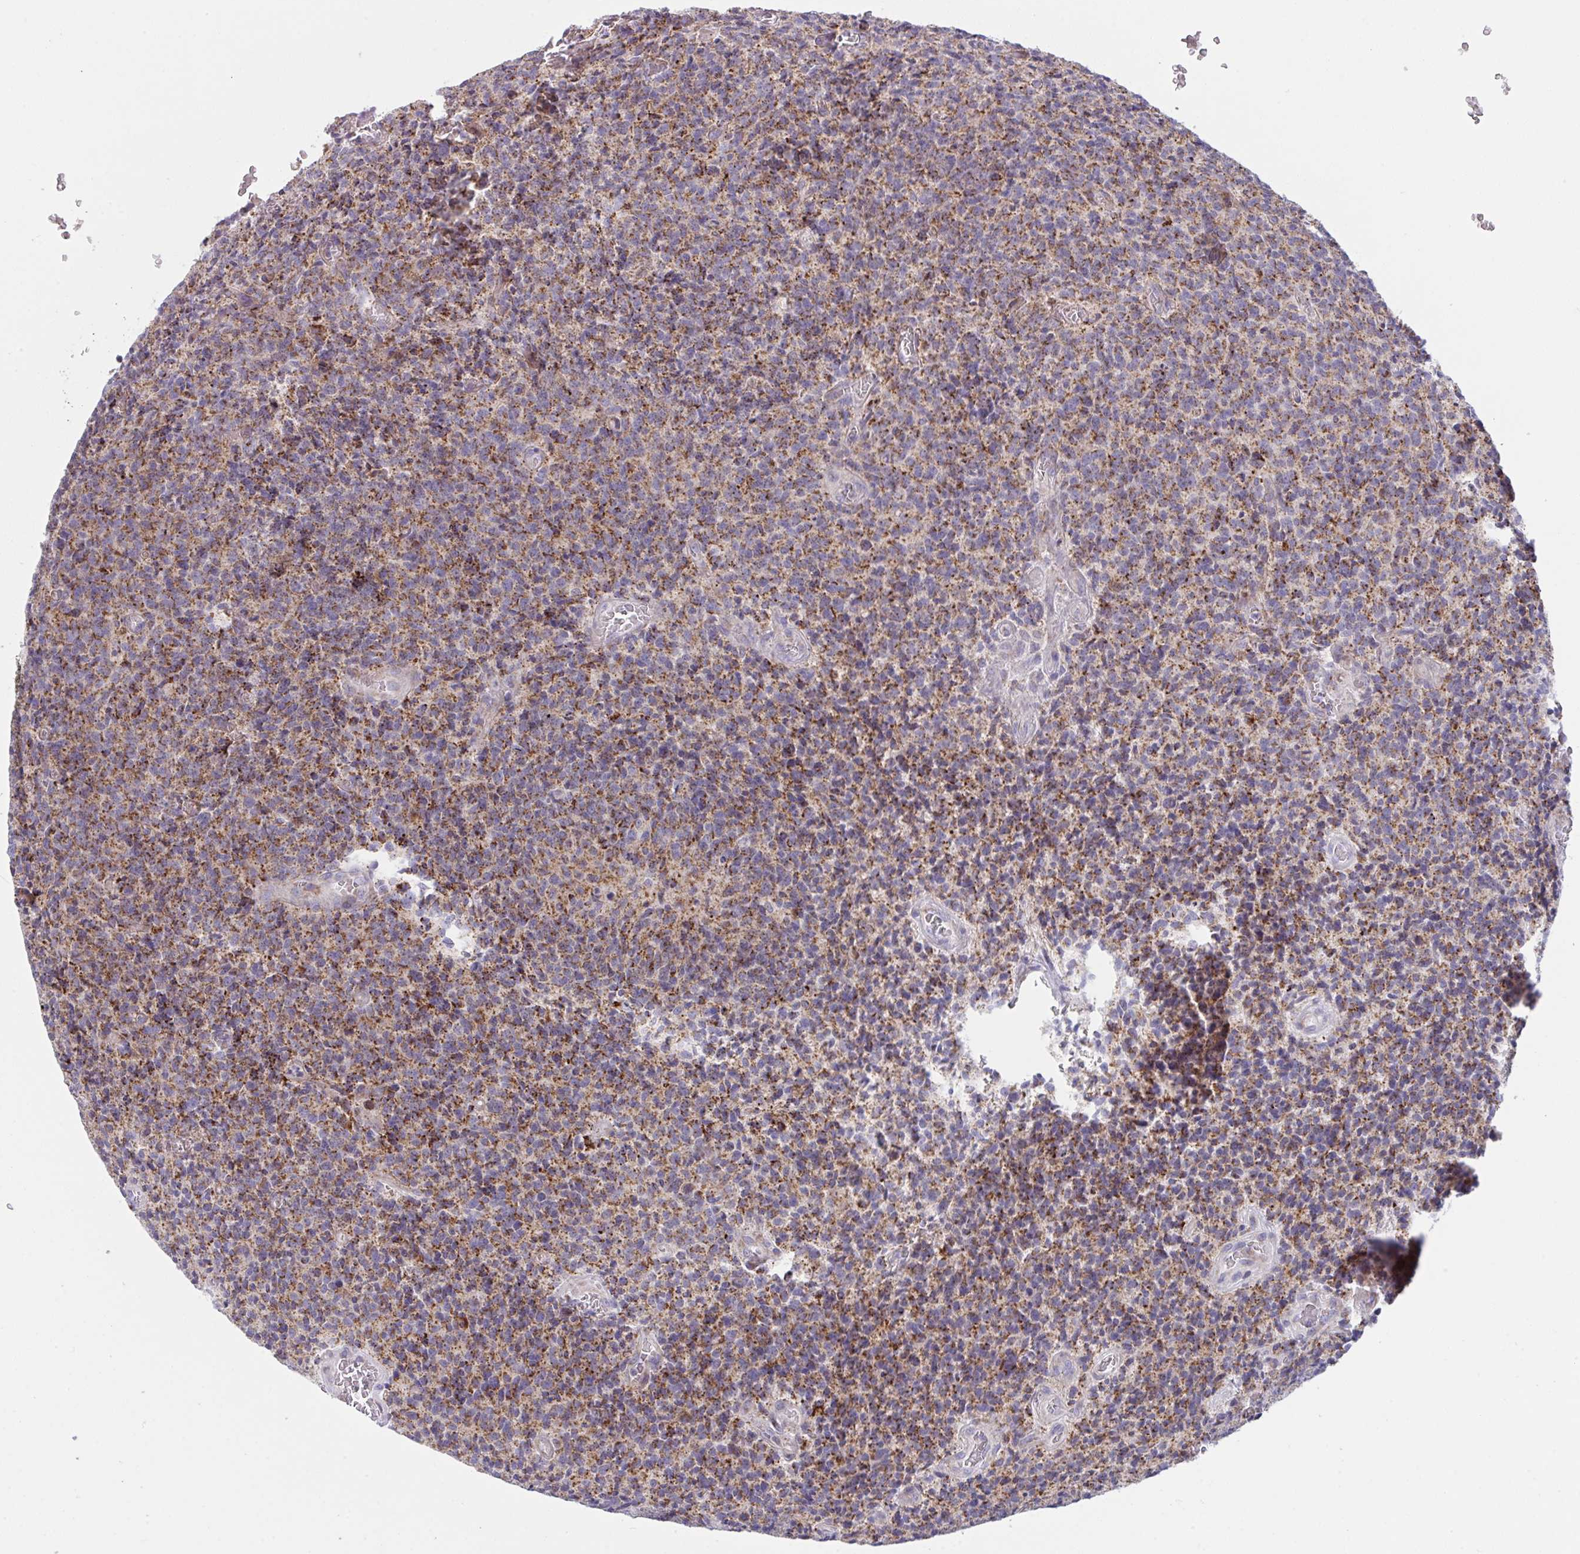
{"staining": {"intensity": "strong", "quantity": "25%-75%", "location": "cytoplasmic/membranous"}, "tissue": "glioma", "cell_type": "Tumor cells", "image_type": "cancer", "snomed": [{"axis": "morphology", "description": "Glioma, malignant, High grade"}, {"axis": "topography", "description": "Brain"}], "caption": "Glioma was stained to show a protein in brown. There is high levels of strong cytoplasmic/membranous expression in approximately 25%-75% of tumor cells.", "gene": "MICOS10", "patient": {"sex": "male", "age": 76}}